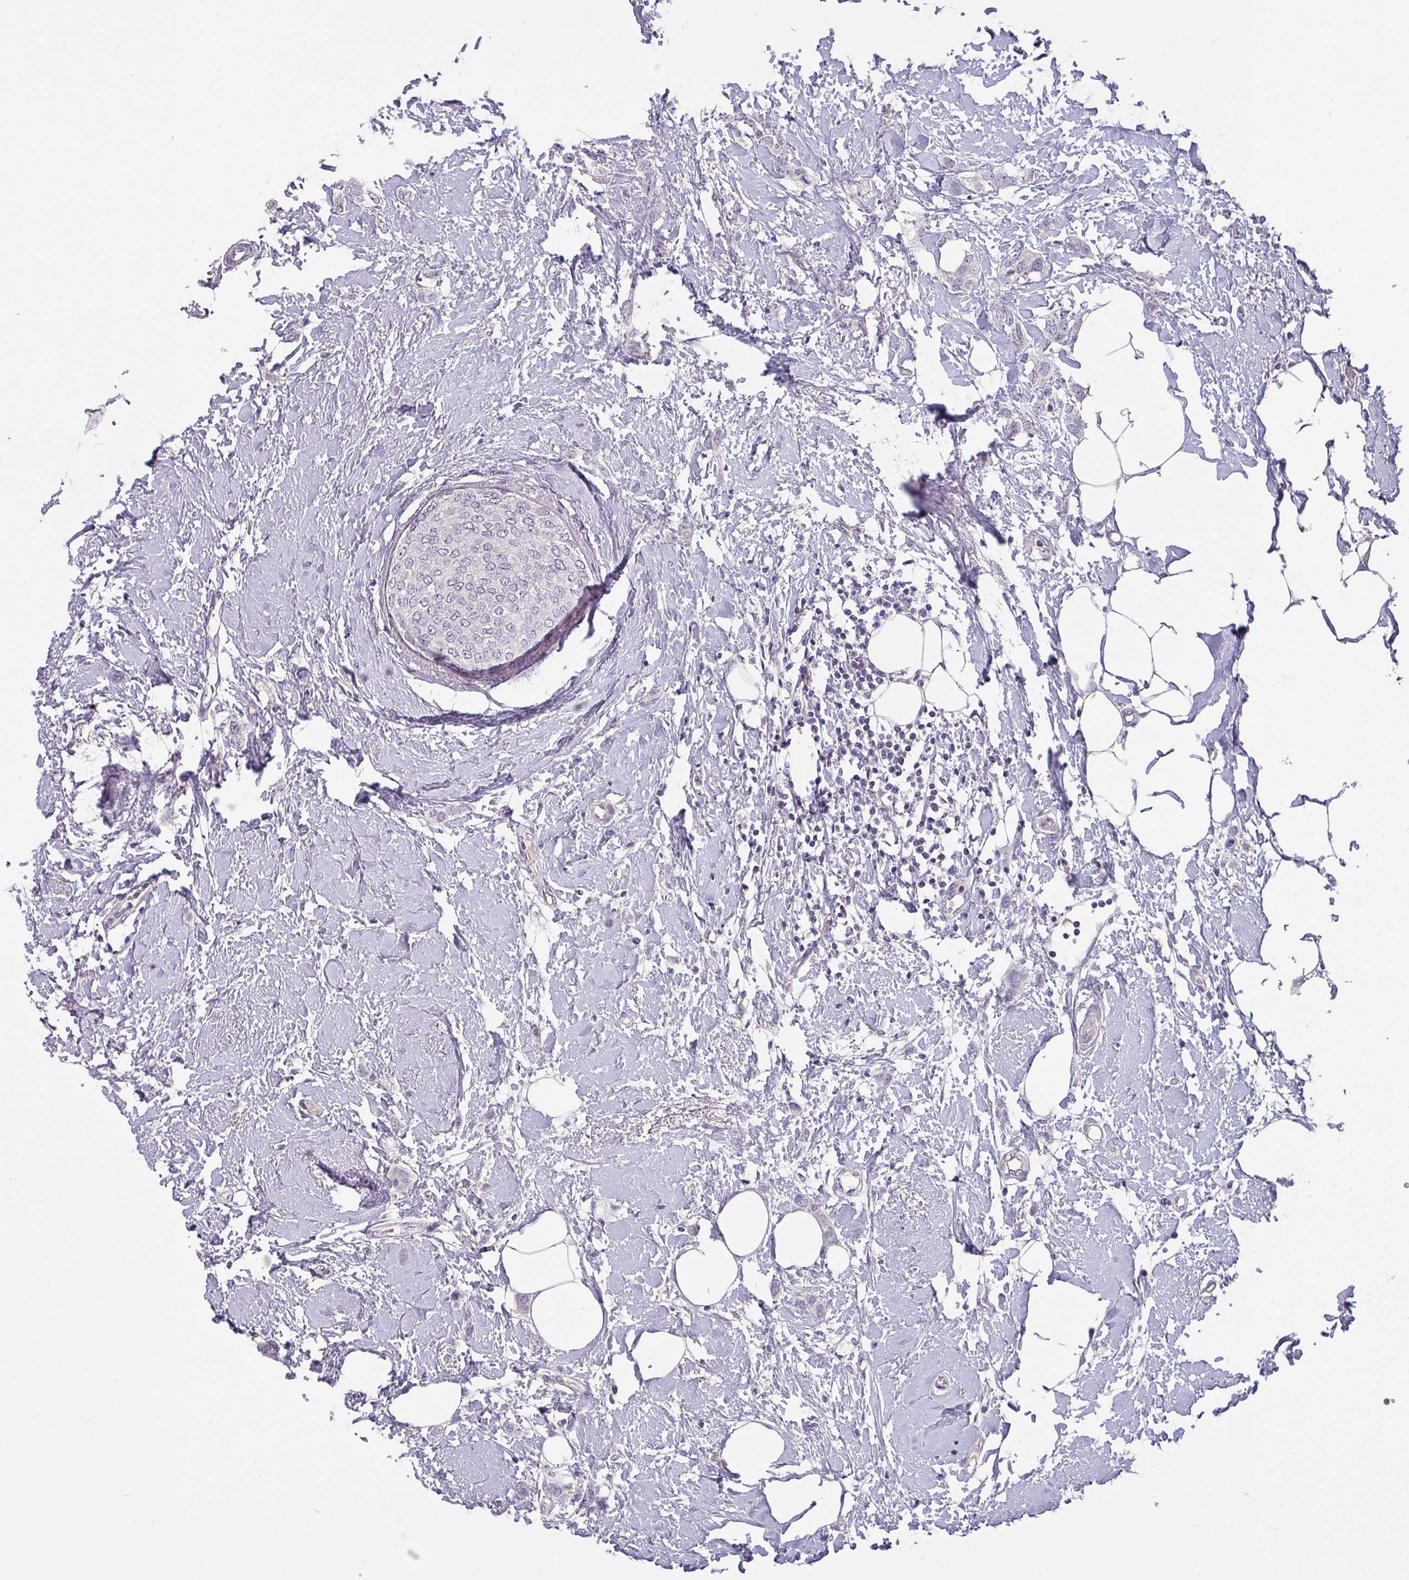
{"staining": {"intensity": "negative", "quantity": "none", "location": "none"}, "tissue": "breast cancer", "cell_type": "Tumor cells", "image_type": "cancer", "snomed": [{"axis": "morphology", "description": "Duct carcinoma"}, {"axis": "topography", "description": "Breast"}], "caption": "Immunohistochemistry micrograph of human breast invasive ductal carcinoma stained for a protein (brown), which demonstrates no staining in tumor cells.", "gene": "KLHL3", "patient": {"sex": "female", "age": 72}}